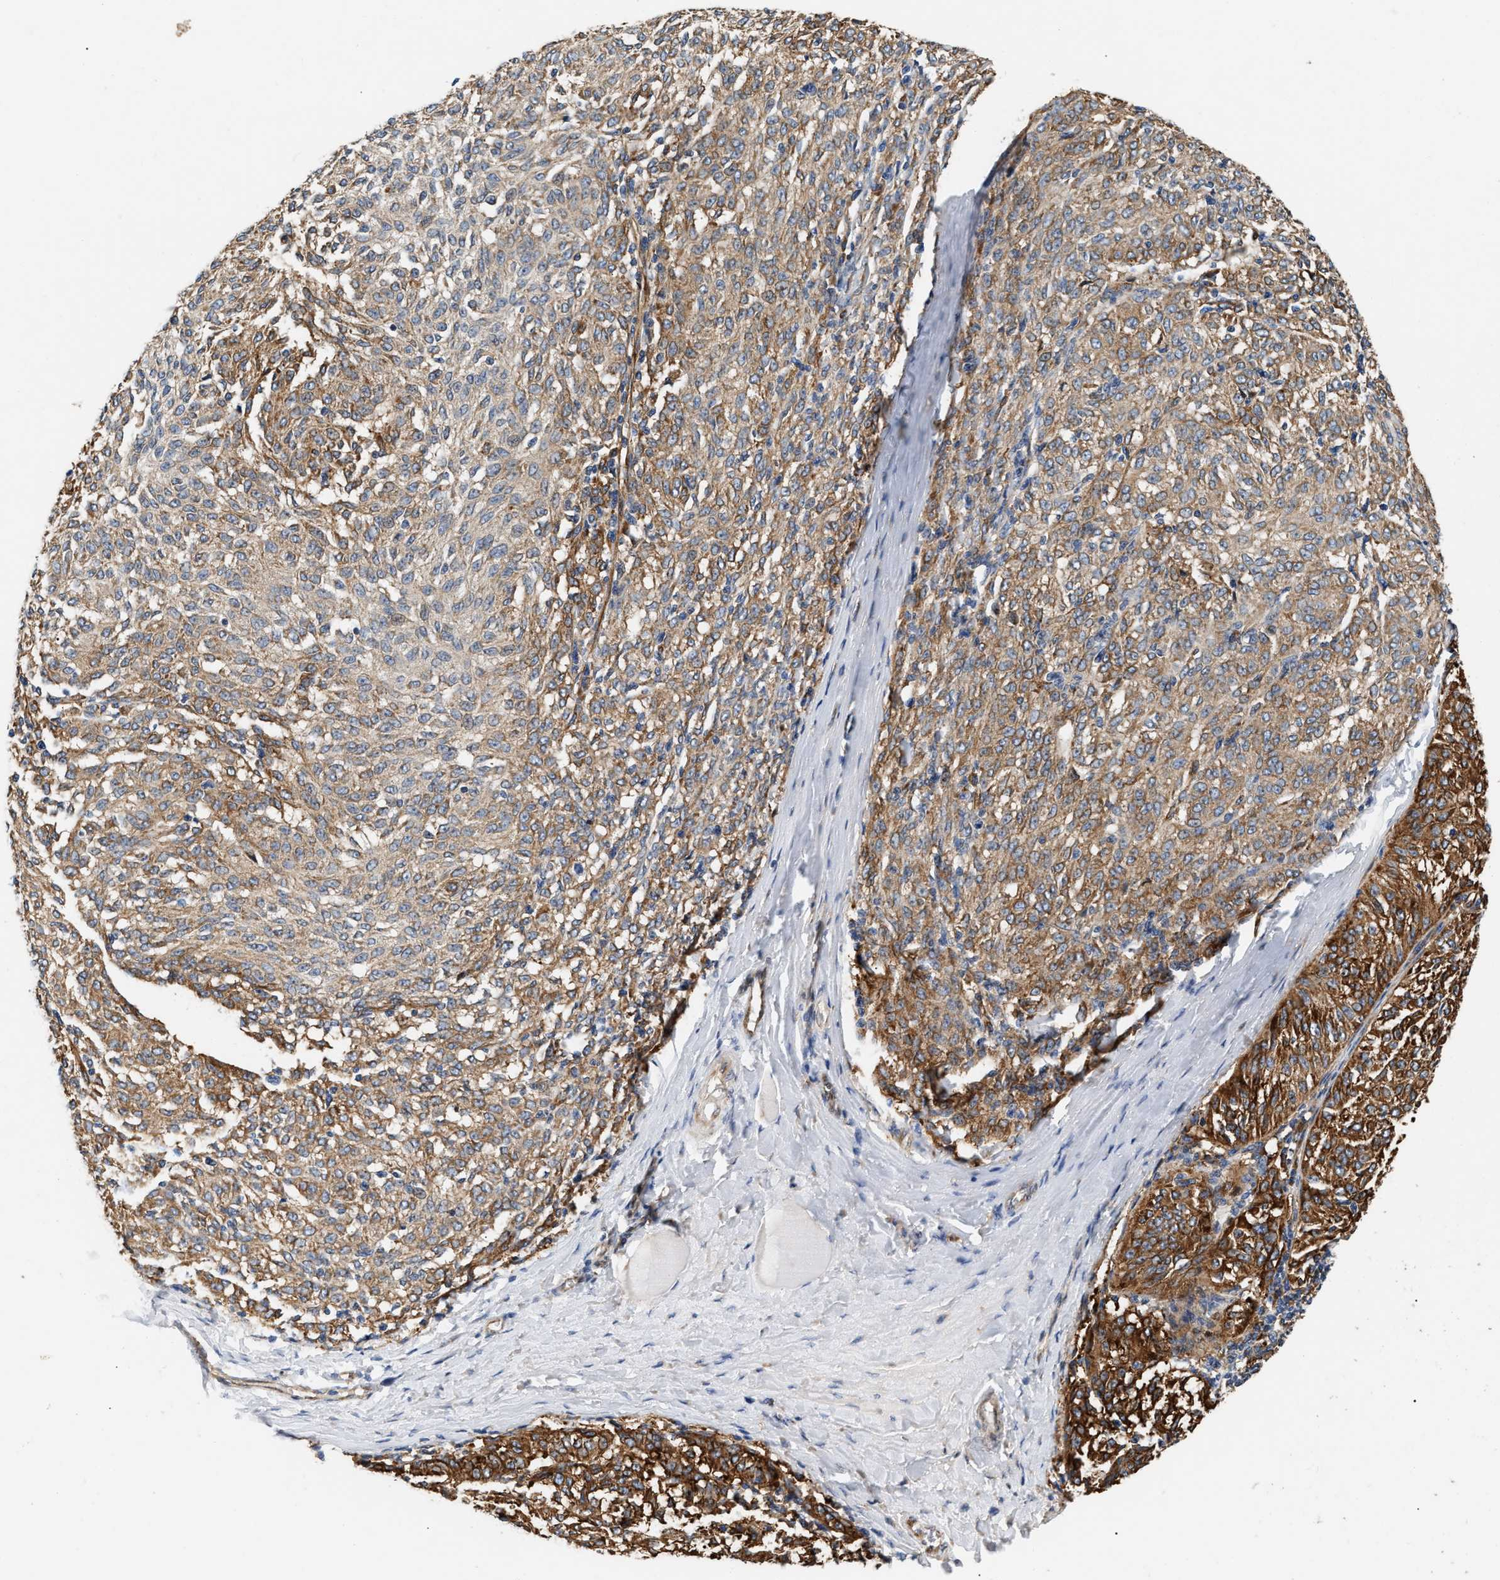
{"staining": {"intensity": "moderate", "quantity": ">75%", "location": "cytoplasmic/membranous"}, "tissue": "melanoma", "cell_type": "Tumor cells", "image_type": "cancer", "snomed": [{"axis": "morphology", "description": "Malignant melanoma, NOS"}, {"axis": "topography", "description": "Skin"}], "caption": "A photomicrograph showing moderate cytoplasmic/membranous staining in about >75% of tumor cells in melanoma, as visualized by brown immunohistochemical staining.", "gene": "IFT74", "patient": {"sex": "female", "age": 72}}